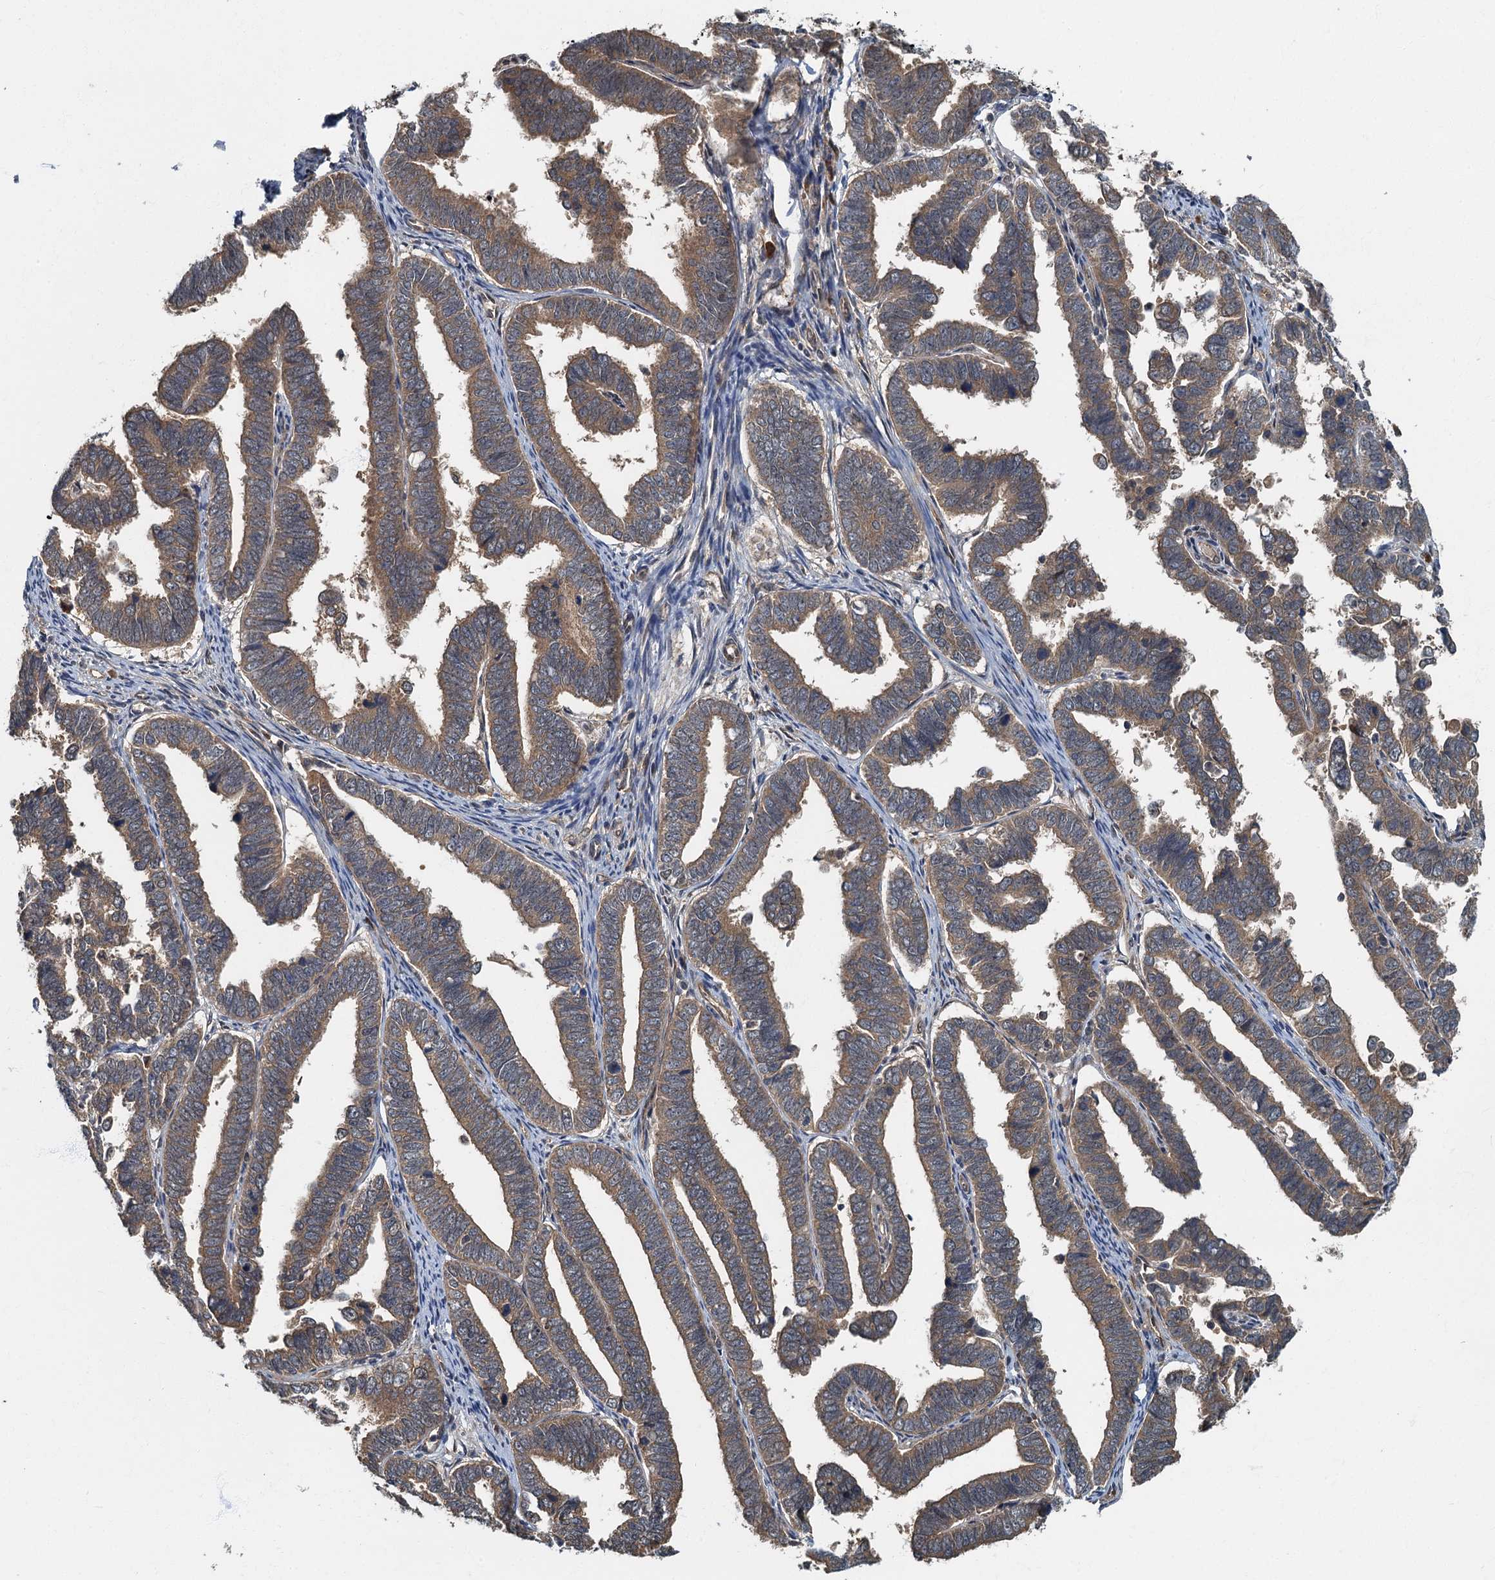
{"staining": {"intensity": "moderate", "quantity": ">75%", "location": "cytoplasmic/membranous"}, "tissue": "endometrial cancer", "cell_type": "Tumor cells", "image_type": "cancer", "snomed": [{"axis": "morphology", "description": "Adenocarcinoma, NOS"}, {"axis": "topography", "description": "Endometrium"}], "caption": "Immunohistochemical staining of human adenocarcinoma (endometrial) displays medium levels of moderate cytoplasmic/membranous protein expression in about >75% of tumor cells.", "gene": "TBCK", "patient": {"sex": "female", "age": 75}}